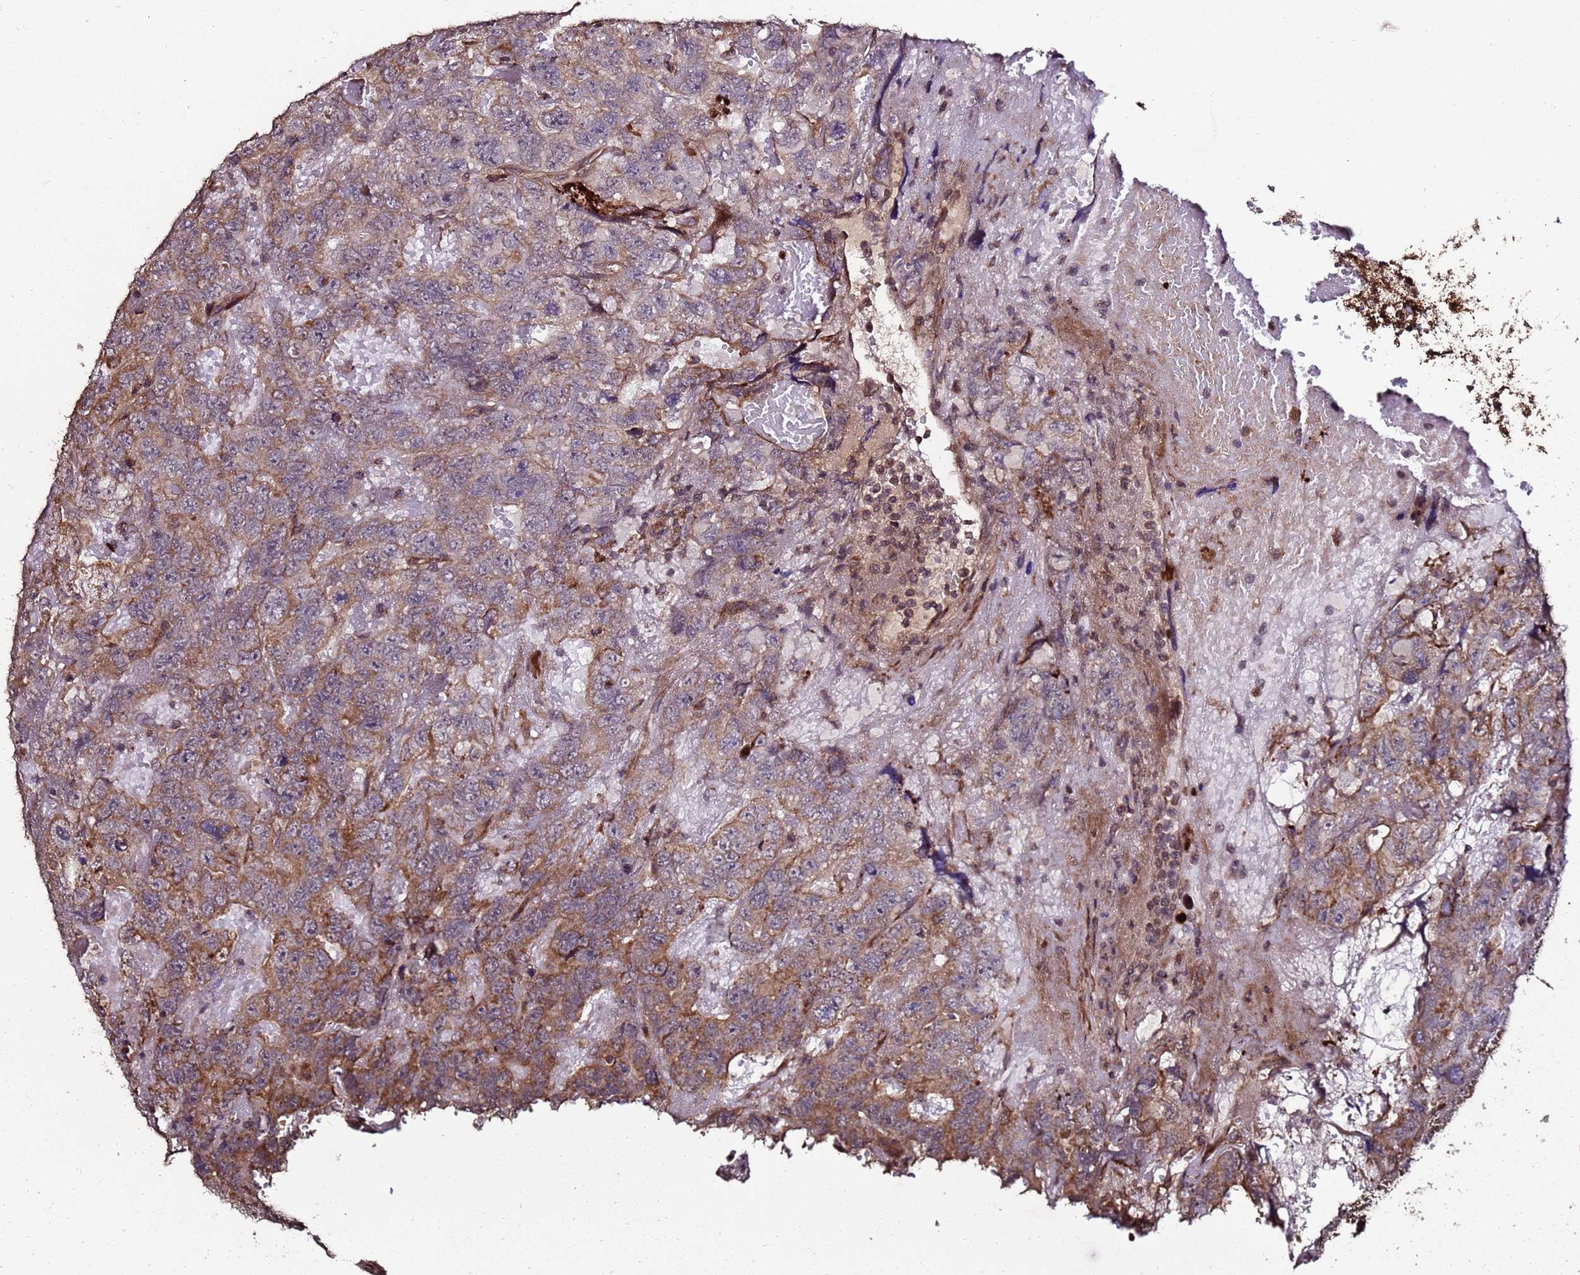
{"staining": {"intensity": "moderate", "quantity": "<25%", "location": "cytoplasmic/membranous"}, "tissue": "testis cancer", "cell_type": "Tumor cells", "image_type": "cancer", "snomed": [{"axis": "morphology", "description": "Carcinoma, Embryonal, NOS"}, {"axis": "topography", "description": "Testis"}], "caption": "A micrograph of testis cancer stained for a protein demonstrates moderate cytoplasmic/membranous brown staining in tumor cells.", "gene": "PRODH", "patient": {"sex": "male", "age": 45}}